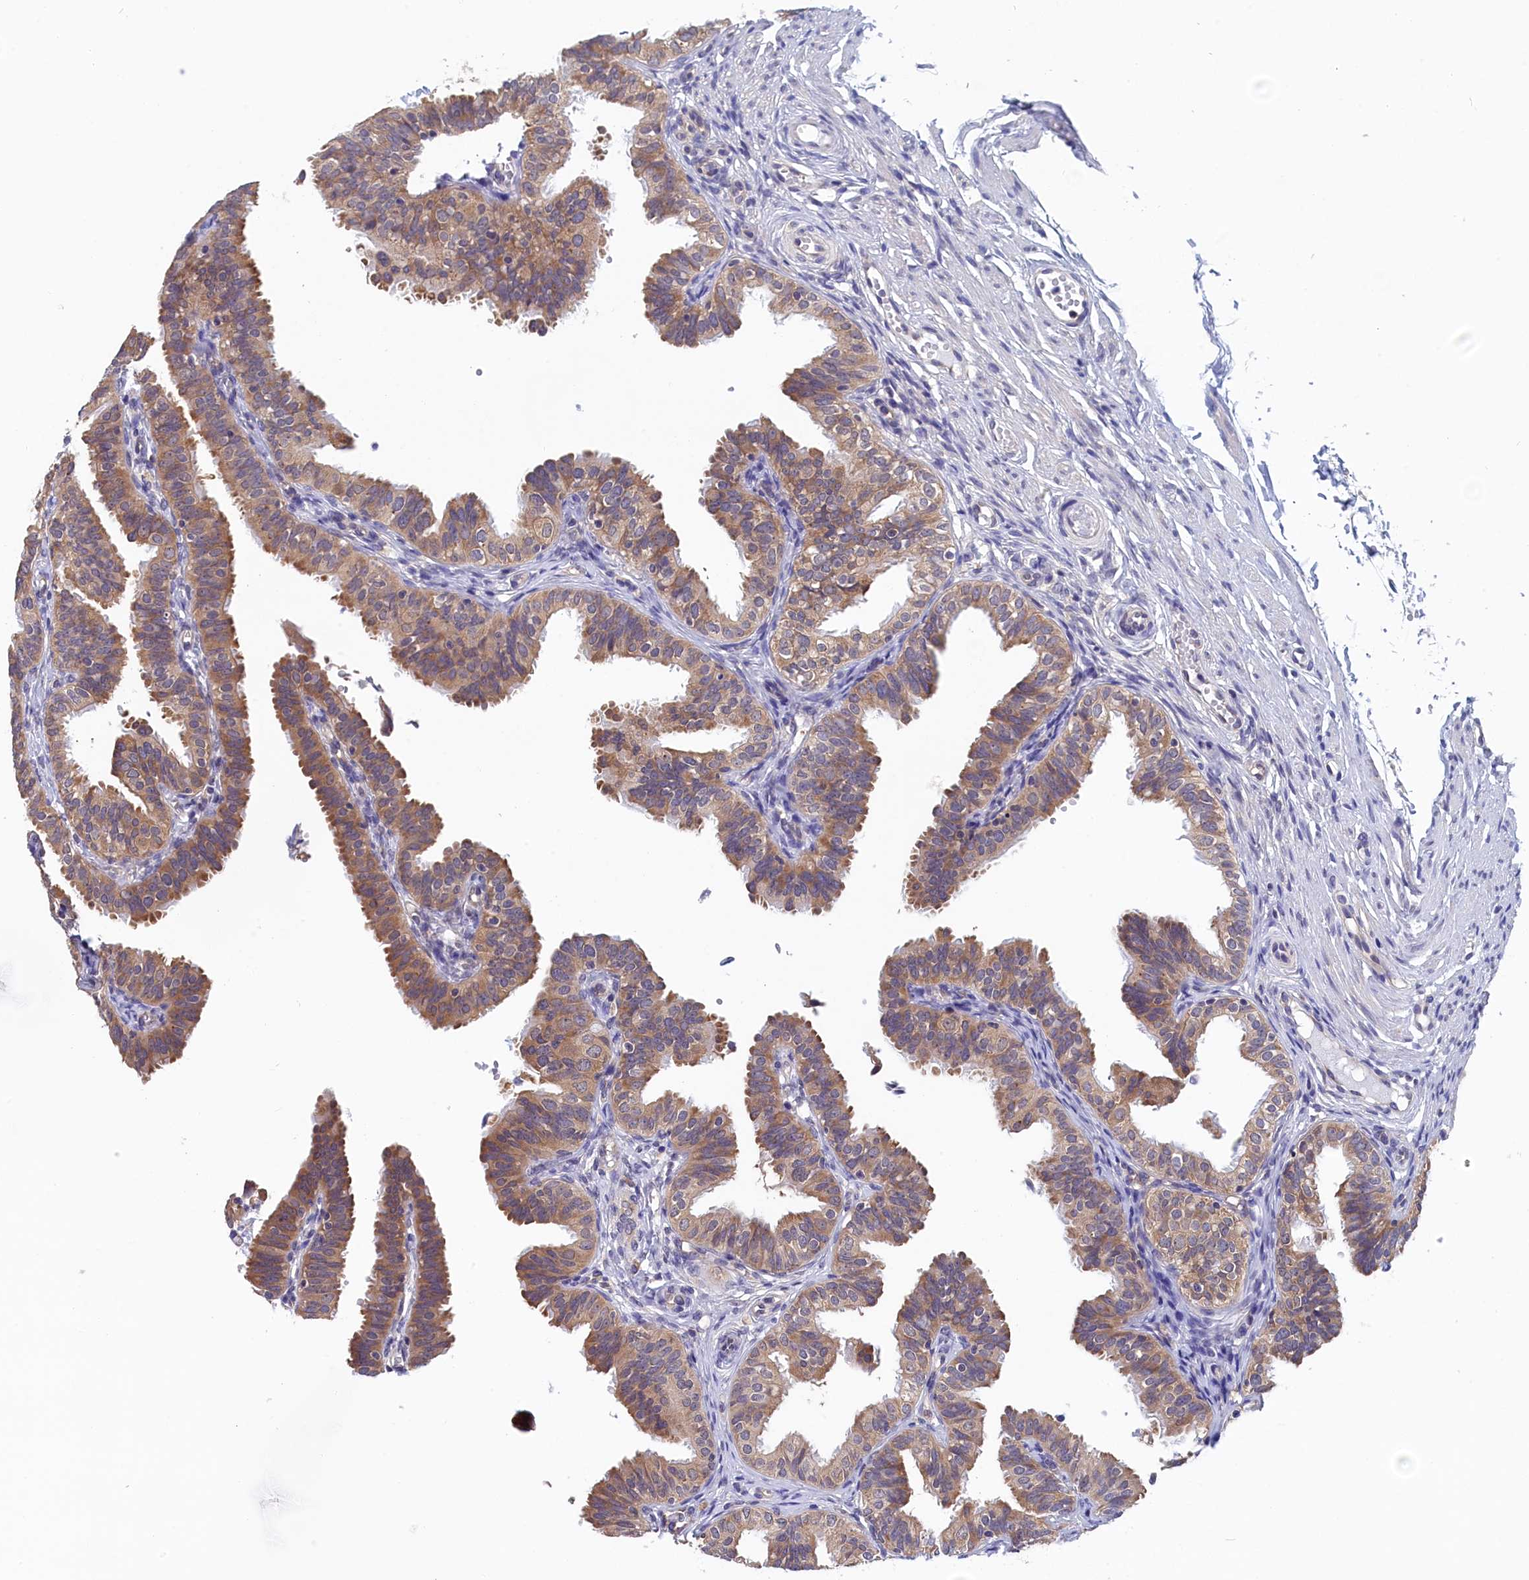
{"staining": {"intensity": "moderate", "quantity": "25%-75%", "location": "cytoplasmic/membranous"}, "tissue": "fallopian tube", "cell_type": "Glandular cells", "image_type": "normal", "snomed": [{"axis": "morphology", "description": "Normal tissue, NOS"}, {"axis": "topography", "description": "Fallopian tube"}], "caption": "Protein staining of normal fallopian tube exhibits moderate cytoplasmic/membranous positivity in approximately 25%-75% of glandular cells.", "gene": "PGP", "patient": {"sex": "female", "age": 35}}